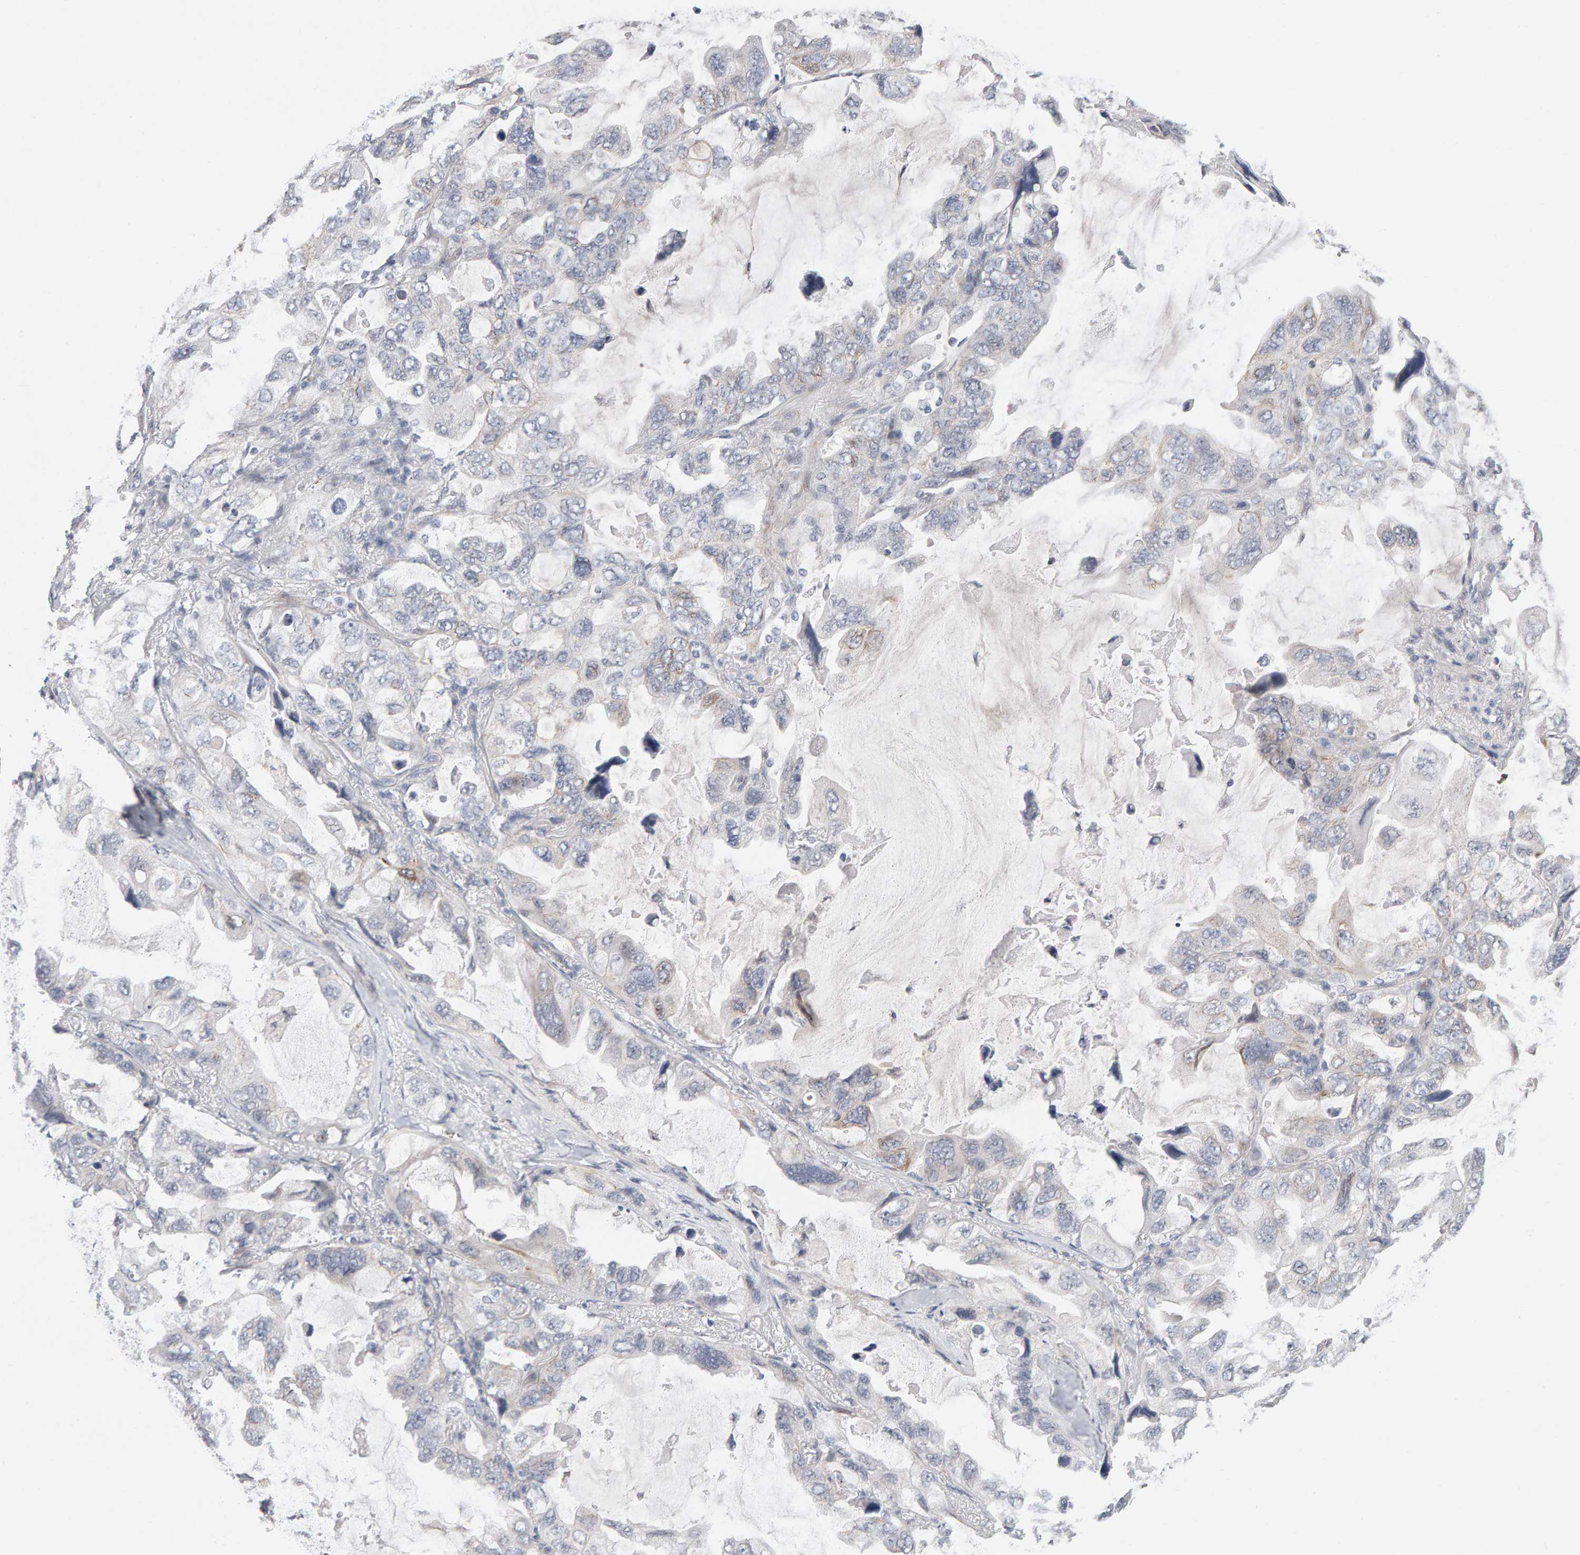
{"staining": {"intensity": "negative", "quantity": "none", "location": "none"}, "tissue": "lung cancer", "cell_type": "Tumor cells", "image_type": "cancer", "snomed": [{"axis": "morphology", "description": "Squamous cell carcinoma, NOS"}, {"axis": "topography", "description": "Lung"}], "caption": "The immunohistochemistry micrograph has no significant expression in tumor cells of lung squamous cell carcinoma tissue. (DAB immunohistochemistry (IHC) with hematoxylin counter stain).", "gene": "HNF4A", "patient": {"sex": "female", "age": 73}}